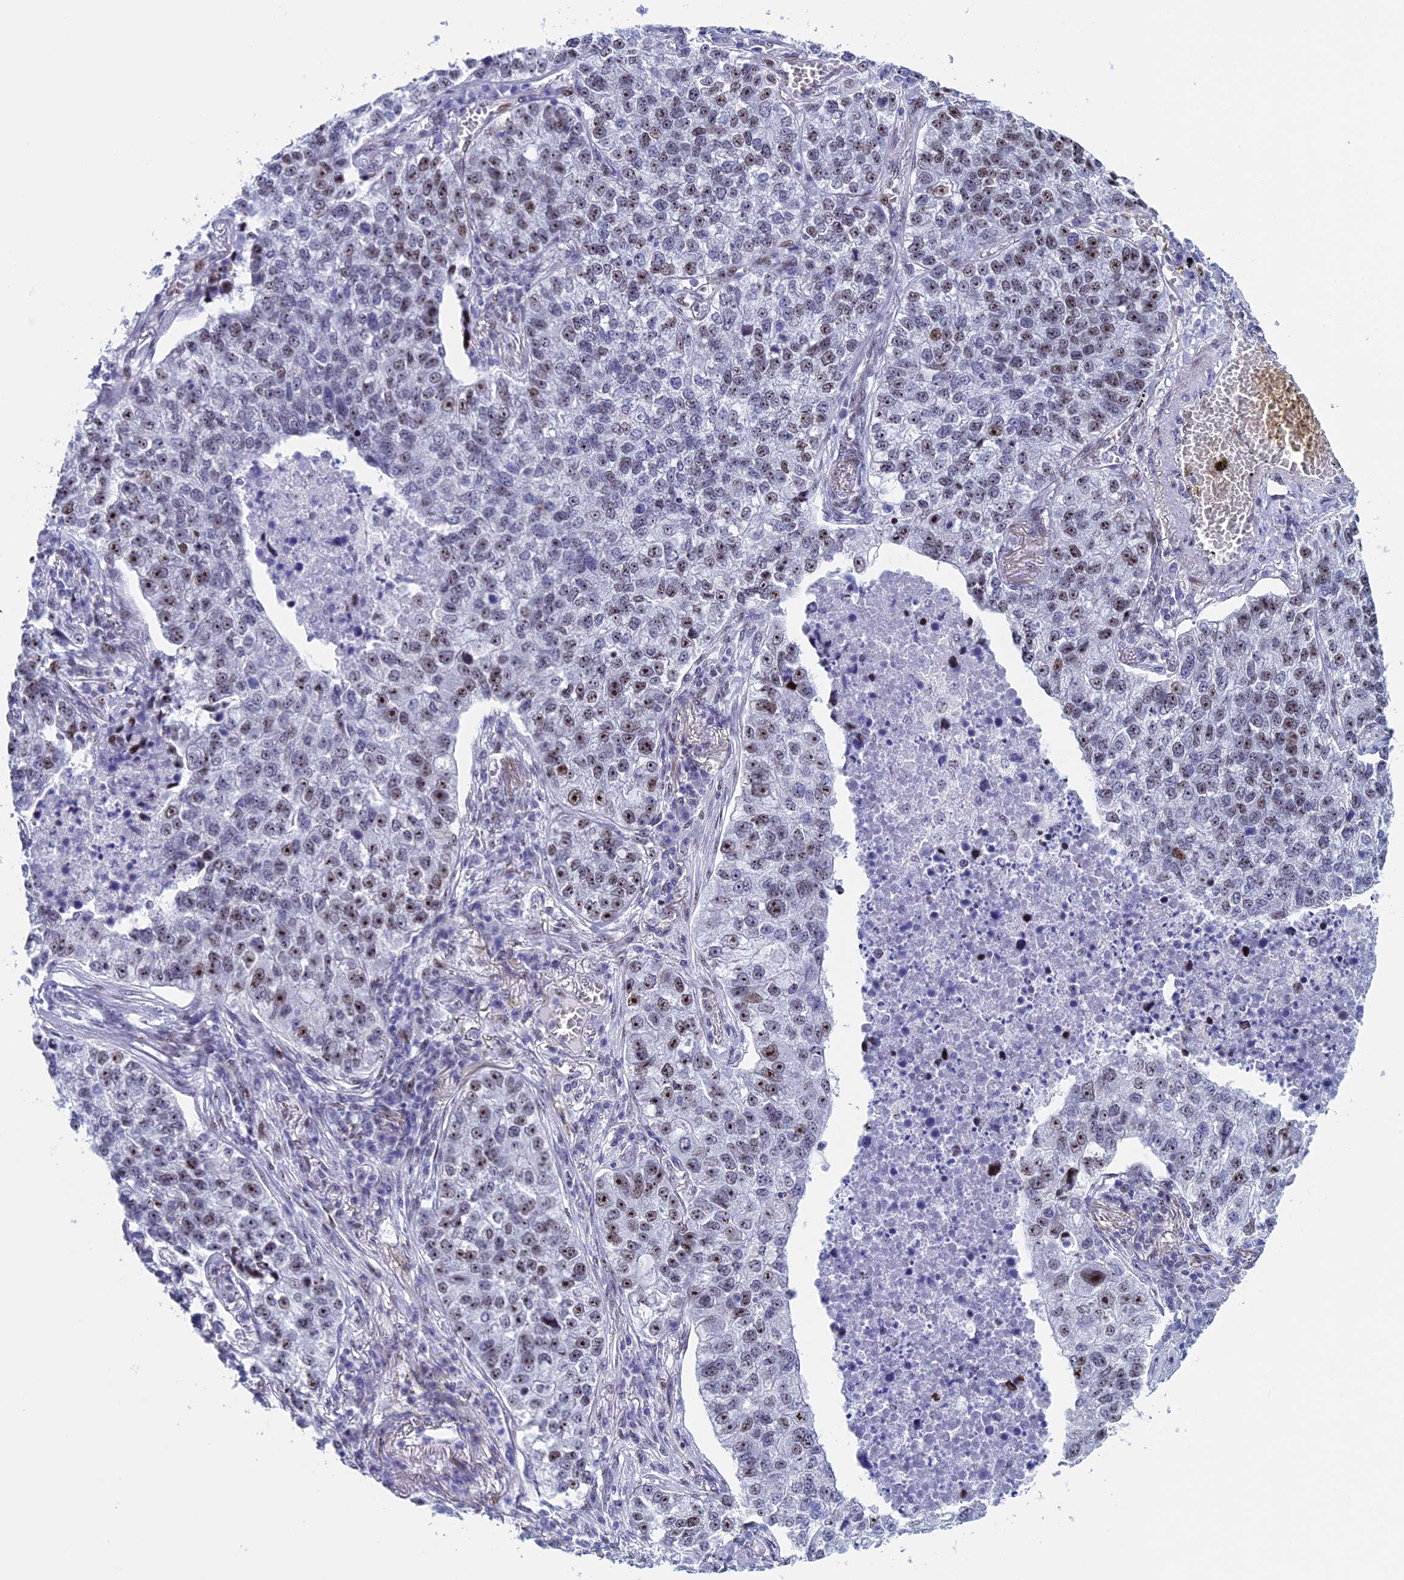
{"staining": {"intensity": "moderate", "quantity": "25%-75%", "location": "nuclear"}, "tissue": "lung cancer", "cell_type": "Tumor cells", "image_type": "cancer", "snomed": [{"axis": "morphology", "description": "Adenocarcinoma, NOS"}, {"axis": "topography", "description": "Lung"}], "caption": "Immunohistochemistry (DAB) staining of lung cancer (adenocarcinoma) shows moderate nuclear protein staining in about 25%-75% of tumor cells.", "gene": "CCDC86", "patient": {"sex": "male", "age": 49}}